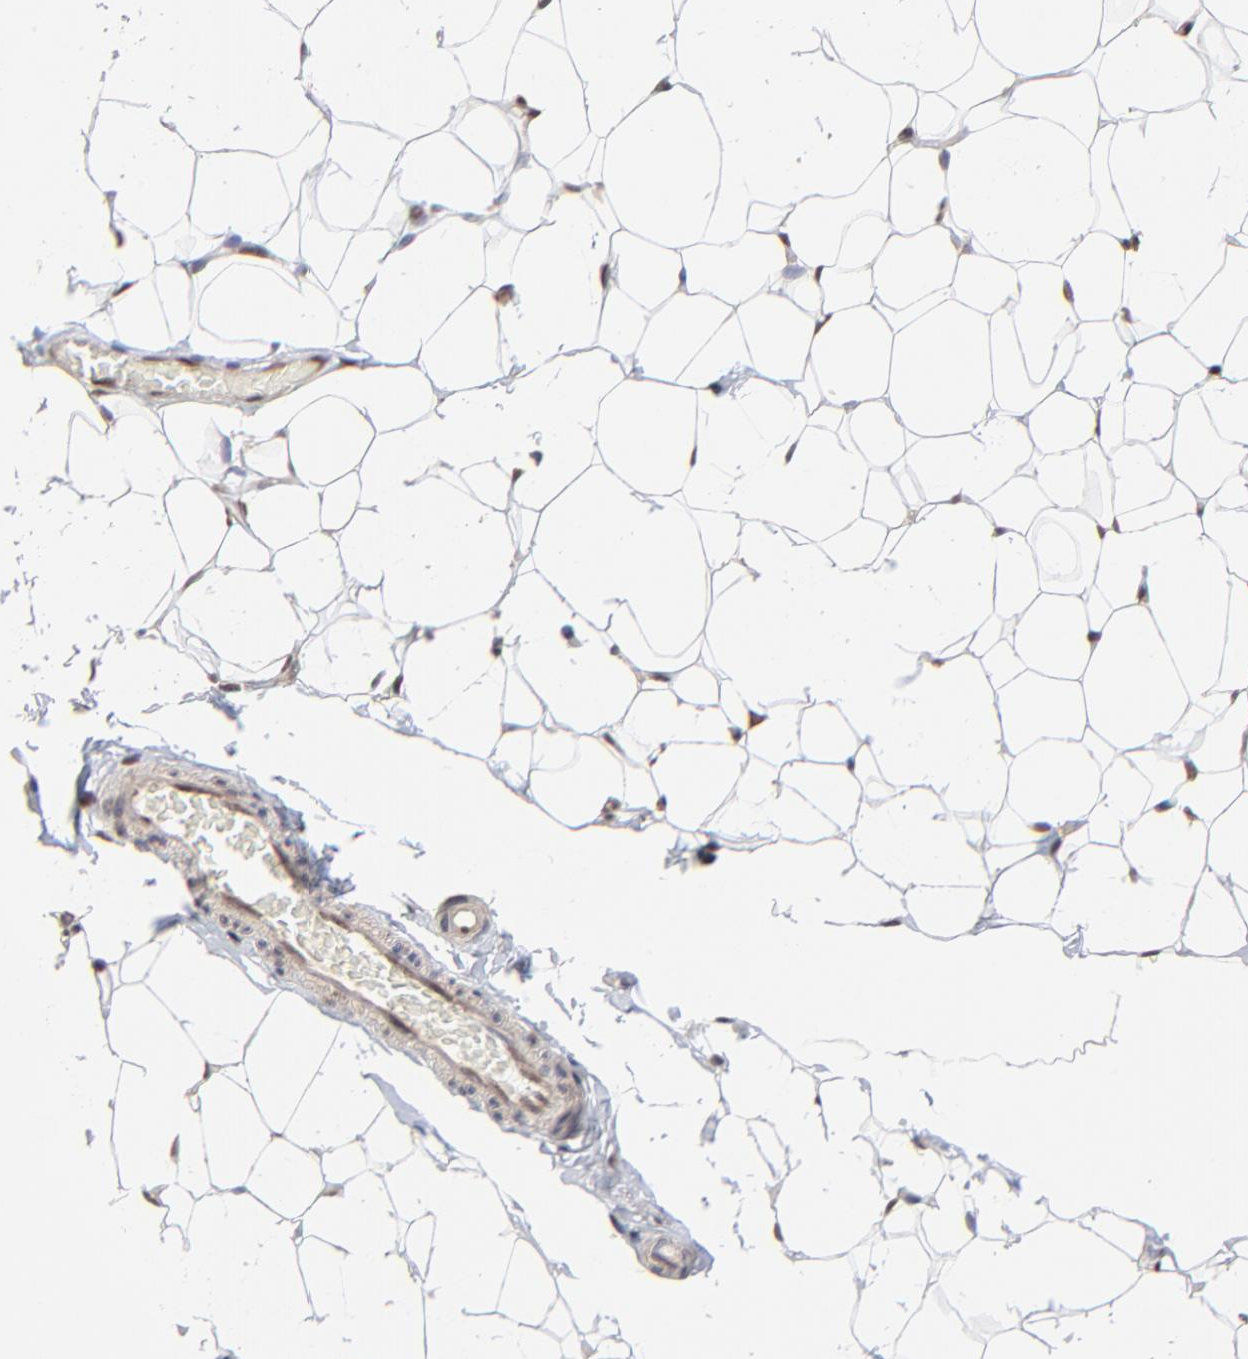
{"staining": {"intensity": "moderate", "quantity": ">75%", "location": "nuclear"}, "tissue": "adipose tissue", "cell_type": "Adipocytes", "image_type": "normal", "snomed": [{"axis": "morphology", "description": "Normal tissue, NOS"}, {"axis": "topography", "description": "Soft tissue"}], "caption": "Immunohistochemistry image of benign human adipose tissue stained for a protein (brown), which demonstrates medium levels of moderate nuclear expression in about >75% of adipocytes.", "gene": "DSN1", "patient": {"sex": "male", "age": 26}}